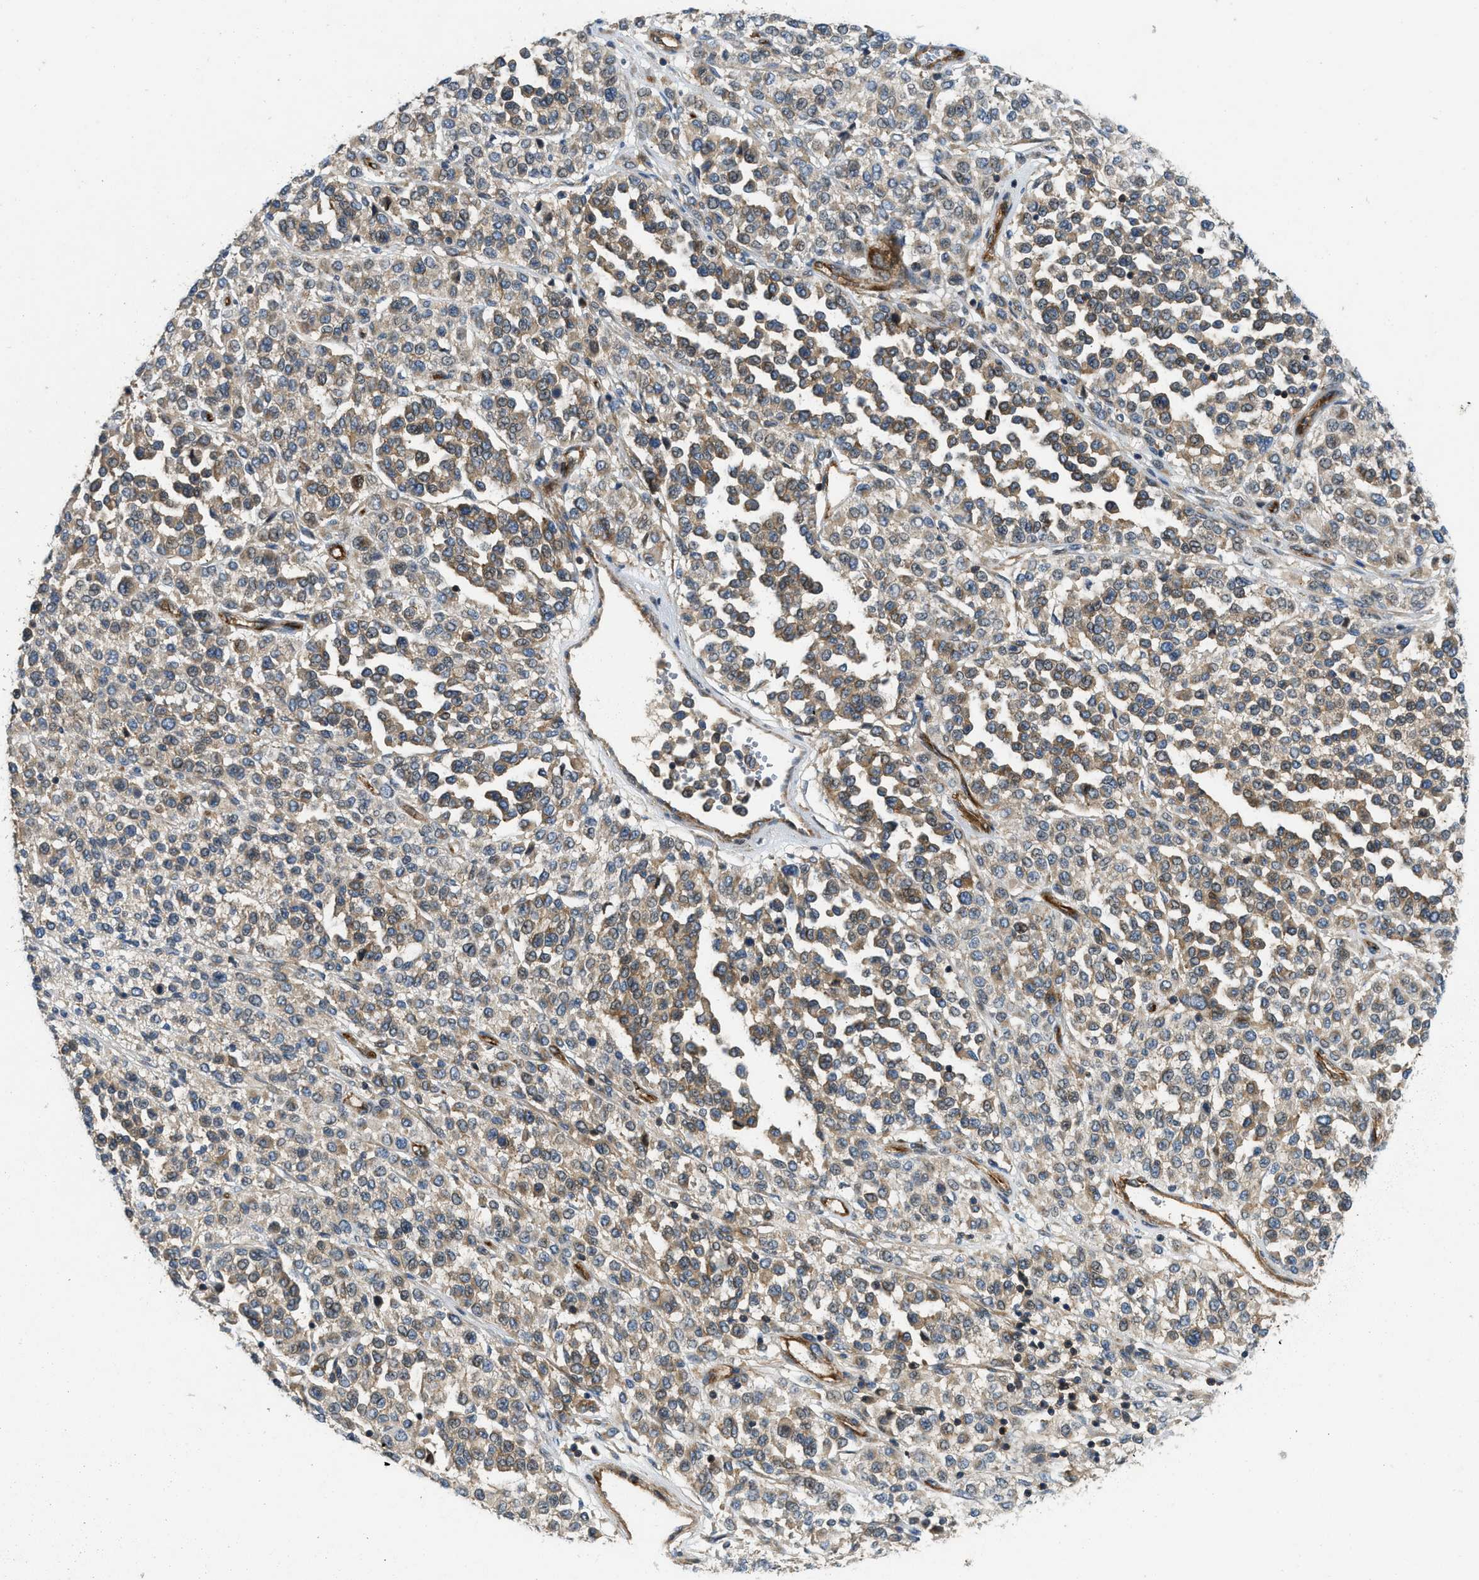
{"staining": {"intensity": "moderate", "quantity": ">75%", "location": "cytoplasmic/membranous"}, "tissue": "melanoma", "cell_type": "Tumor cells", "image_type": "cancer", "snomed": [{"axis": "morphology", "description": "Malignant melanoma, Metastatic site"}, {"axis": "topography", "description": "Pancreas"}], "caption": "Immunohistochemistry (IHC) of human malignant melanoma (metastatic site) shows medium levels of moderate cytoplasmic/membranous expression in about >75% of tumor cells.", "gene": "NYNRIN", "patient": {"sex": "female", "age": 30}}